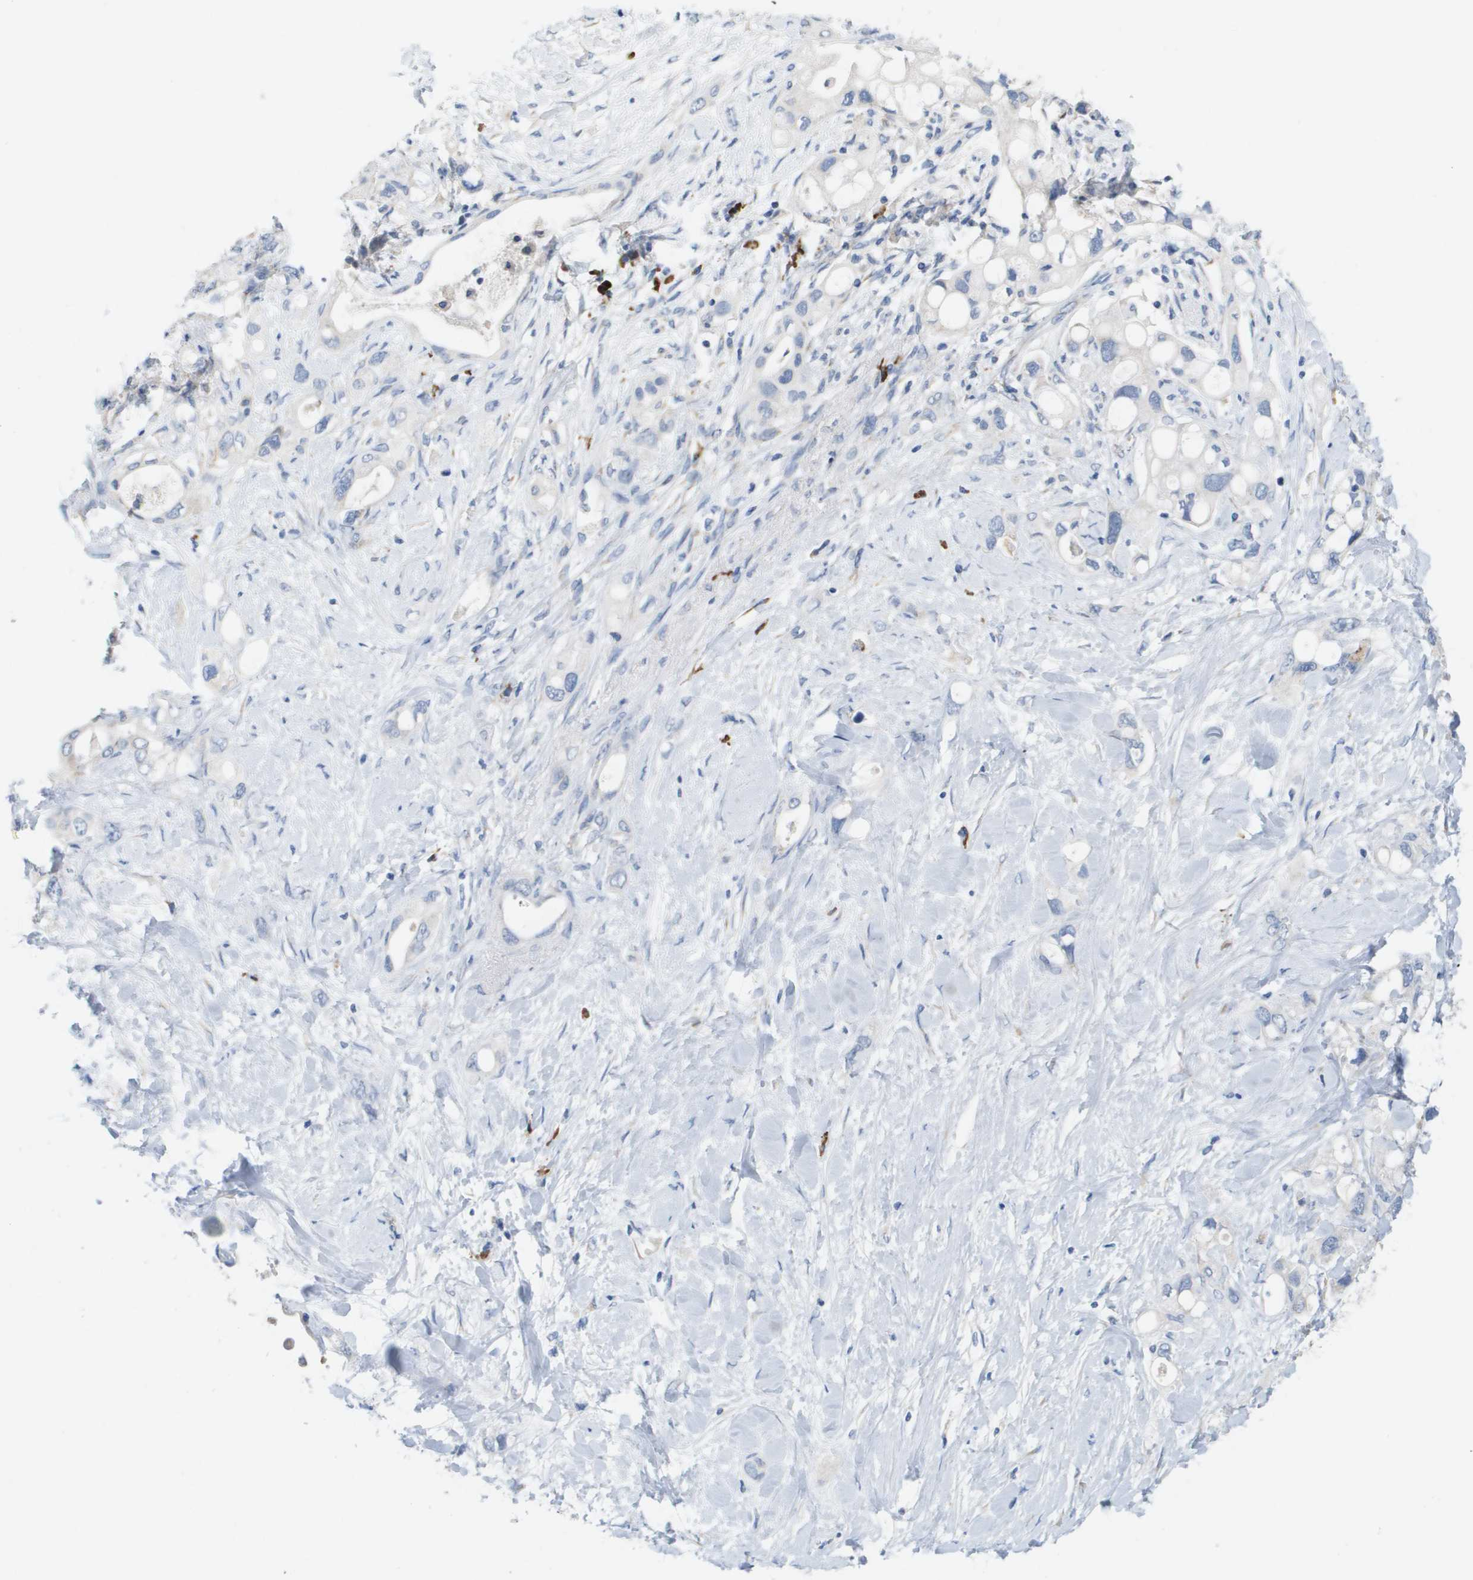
{"staining": {"intensity": "negative", "quantity": "none", "location": "none"}, "tissue": "pancreatic cancer", "cell_type": "Tumor cells", "image_type": "cancer", "snomed": [{"axis": "morphology", "description": "Adenocarcinoma, NOS"}, {"axis": "topography", "description": "Pancreas"}], "caption": "An image of human pancreatic cancer is negative for staining in tumor cells.", "gene": "CD3G", "patient": {"sex": "female", "age": 56}}